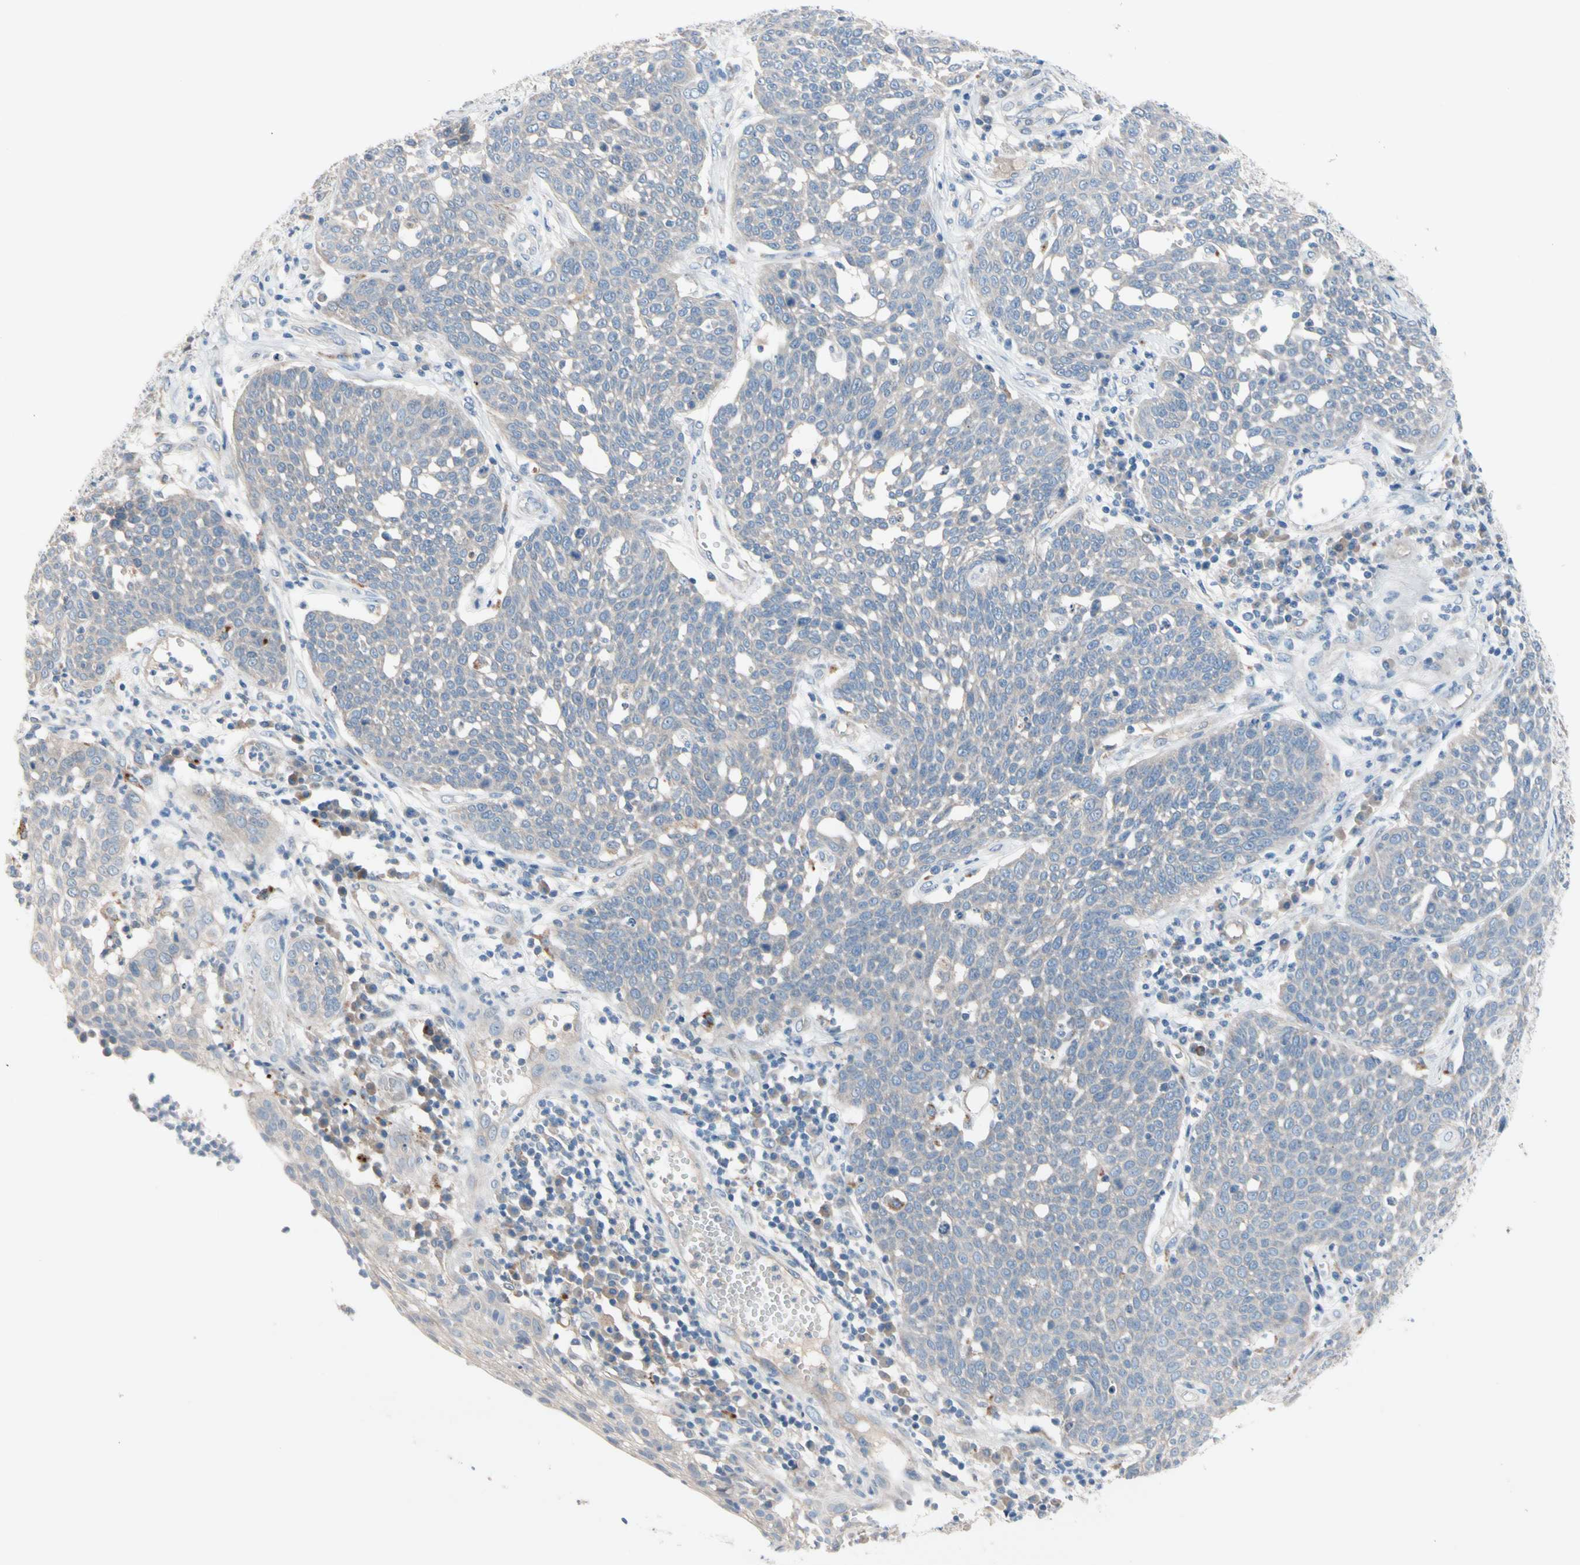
{"staining": {"intensity": "weak", "quantity": "25%-75%", "location": "cytoplasmic/membranous"}, "tissue": "cervical cancer", "cell_type": "Tumor cells", "image_type": "cancer", "snomed": [{"axis": "morphology", "description": "Squamous cell carcinoma, NOS"}, {"axis": "topography", "description": "Cervix"}], "caption": "Tumor cells show low levels of weak cytoplasmic/membranous expression in approximately 25%-75% of cells in human squamous cell carcinoma (cervical). Nuclei are stained in blue.", "gene": "CASQ1", "patient": {"sex": "female", "age": 34}}